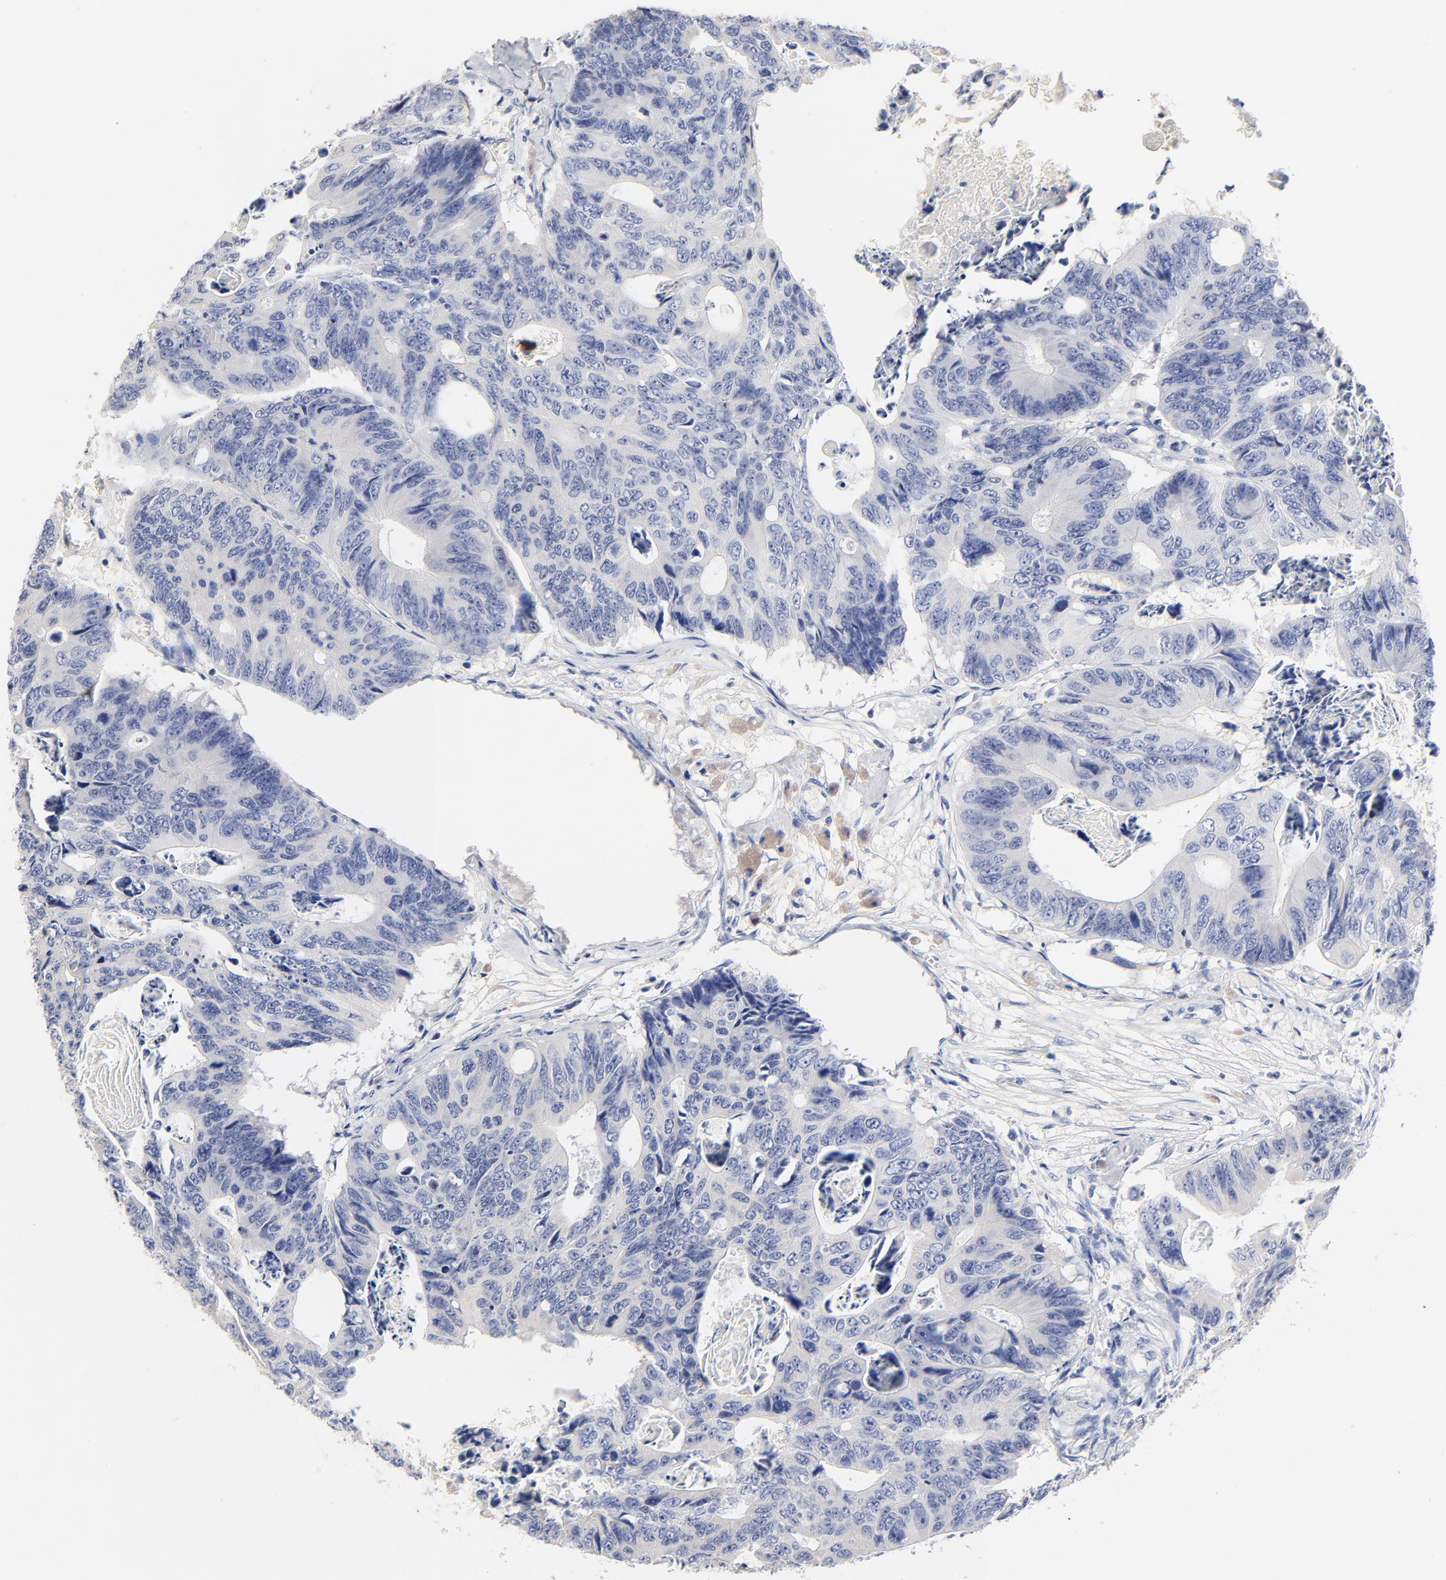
{"staining": {"intensity": "negative", "quantity": "none", "location": "none"}, "tissue": "colorectal cancer", "cell_type": "Tumor cells", "image_type": "cancer", "snomed": [{"axis": "morphology", "description": "Adenocarcinoma, NOS"}, {"axis": "topography", "description": "Colon"}], "caption": "Adenocarcinoma (colorectal) was stained to show a protein in brown. There is no significant staining in tumor cells.", "gene": "CPS1", "patient": {"sex": "female", "age": 55}}